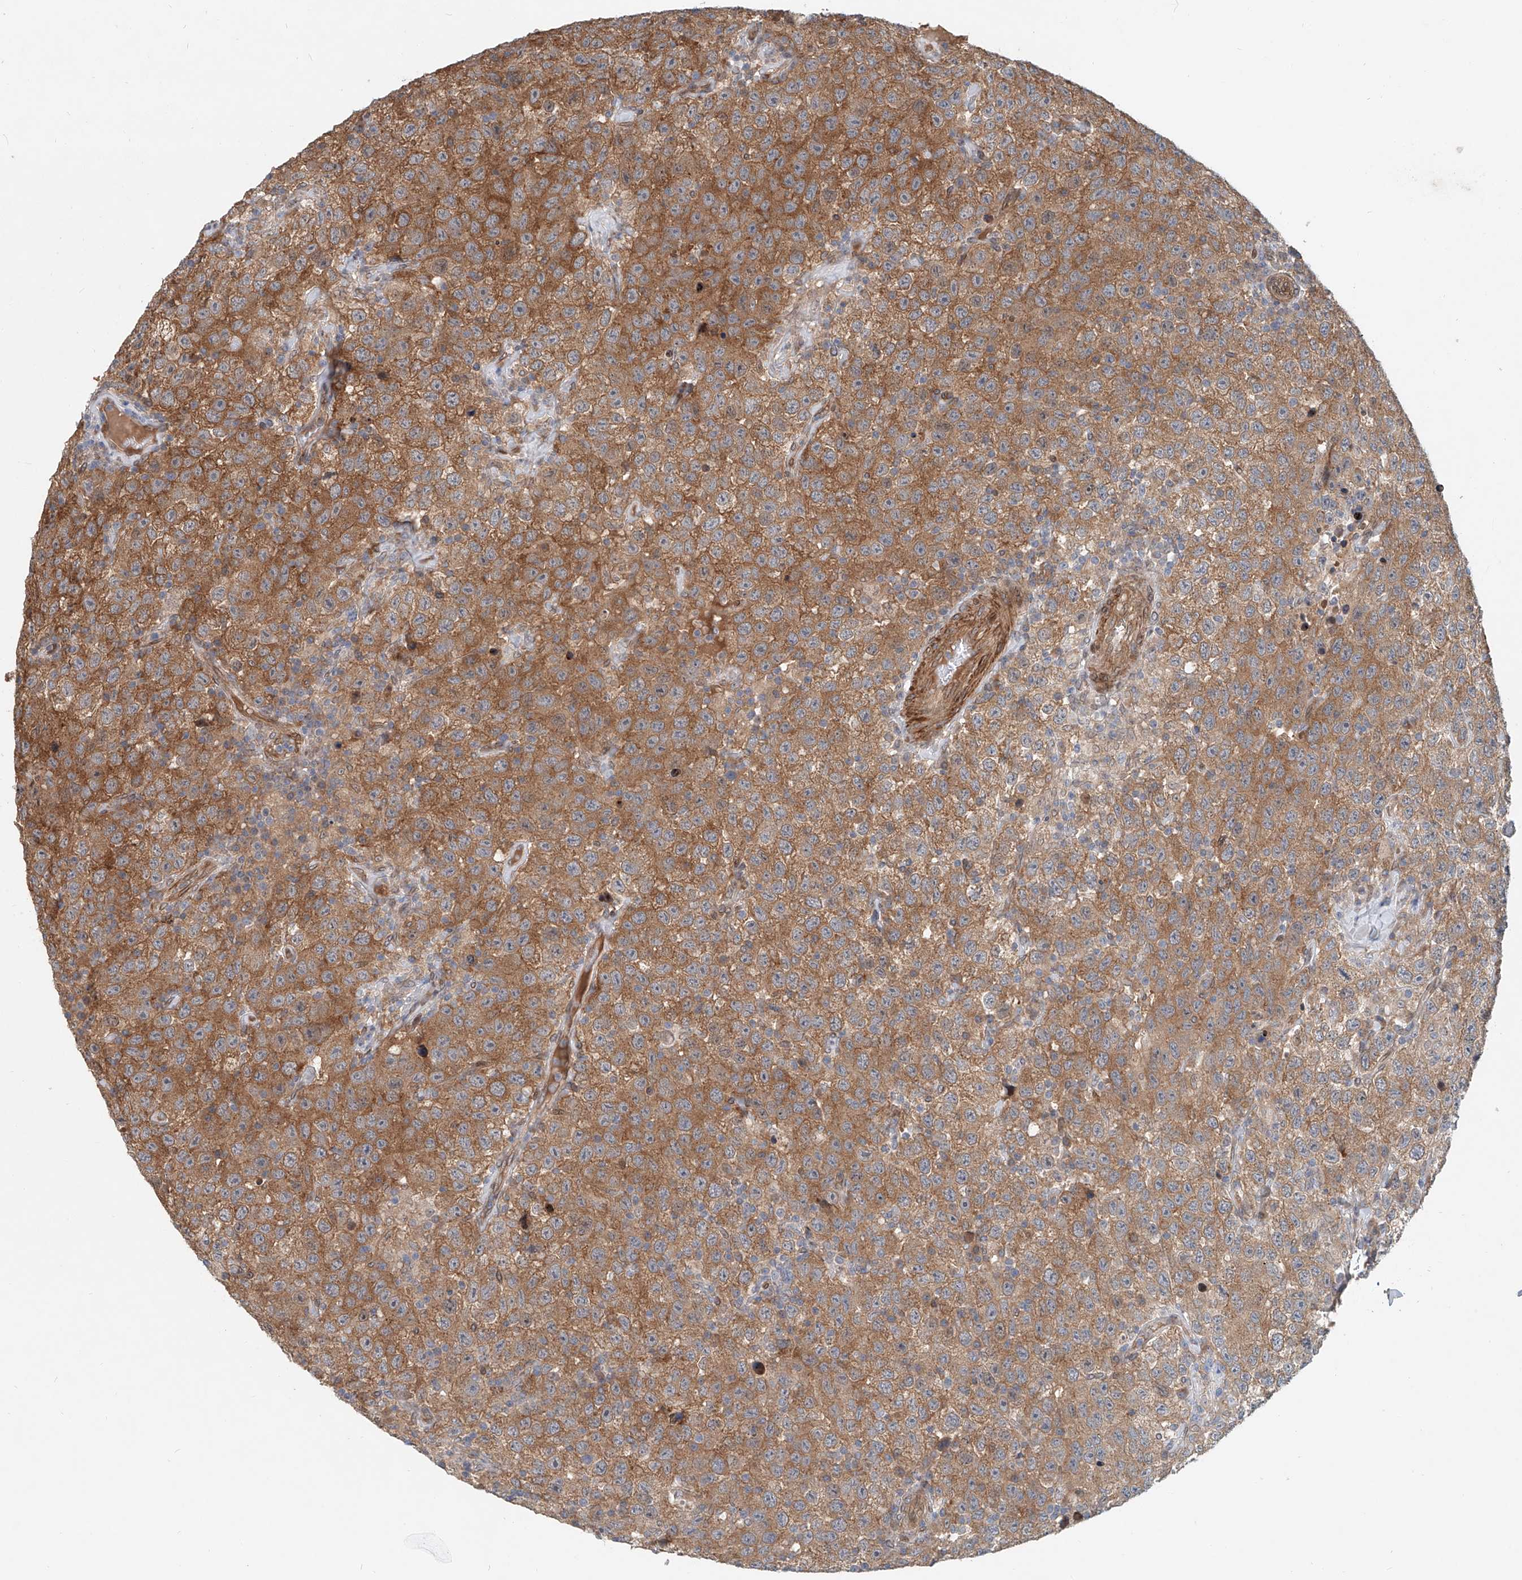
{"staining": {"intensity": "moderate", "quantity": ">75%", "location": "cytoplasmic/membranous"}, "tissue": "testis cancer", "cell_type": "Tumor cells", "image_type": "cancer", "snomed": [{"axis": "morphology", "description": "Seminoma, NOS"}, {"axis": "topography", "description": "Testis"}], "caption": "This is an image of IHC staining of testis cancer (seminoma), which shows moderate expression in the cytoplasmic/membranous of tumor cells.", "gene": "SASH1", "patient": {"sex": "male", "age": 41}}